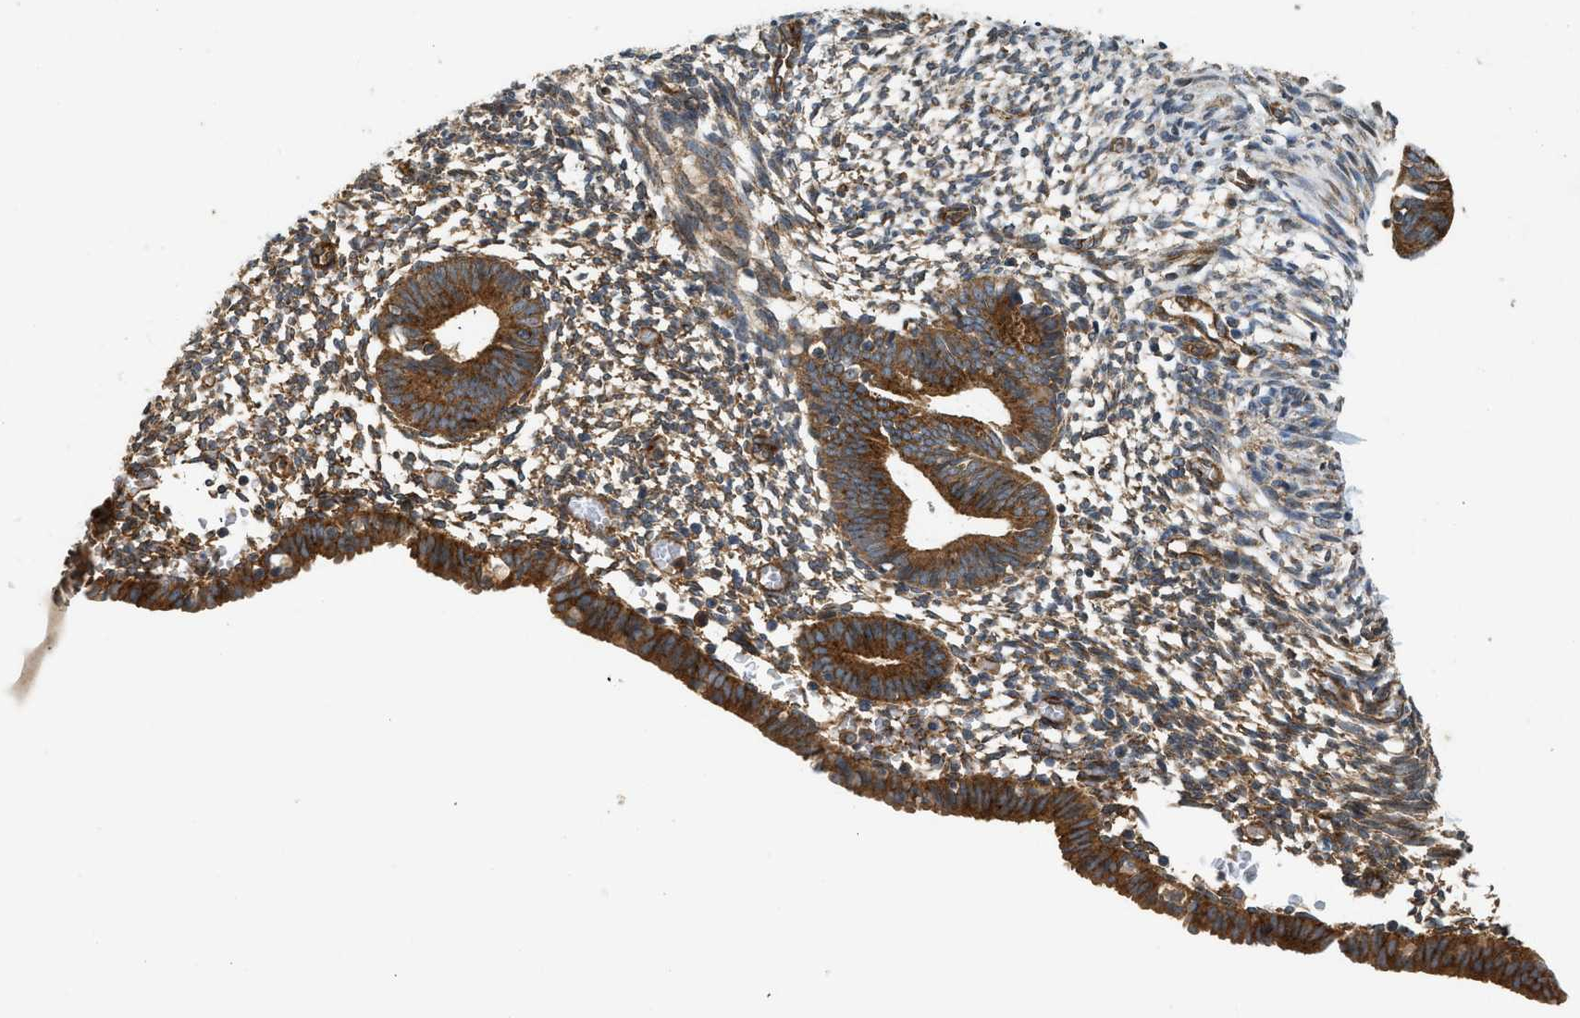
{"staining": {"intensity": "moderate", "quantity": "25%-75%", "location": "cytoplasmic/membranous"}, "tissue": "endometrium", "cell_type": "Cells in endometrial stroma", "image_type": "normal", "snomed": [{"axis": "morphology", "description": "Normal tissue, NOS"}, {"axis": "morphology", "description": "Atrophy, NOS"}, {"axis": "topography", "description": "Uterus"}, {"axis": "topography", "description": "Endometrium"}], "caption": "Protein expression analysis of normal endometrium displays moderate cytoplasmic/membranous expression in approximately 25%-75% of cells in endometrial stroma. The protein of interest is stained brown, and the nuclei are stained in blue (DAB IHC with brightfield microscopy, high magnification).", "gene": "HIP1", "patient": {"sex": "female", "age": 68}}